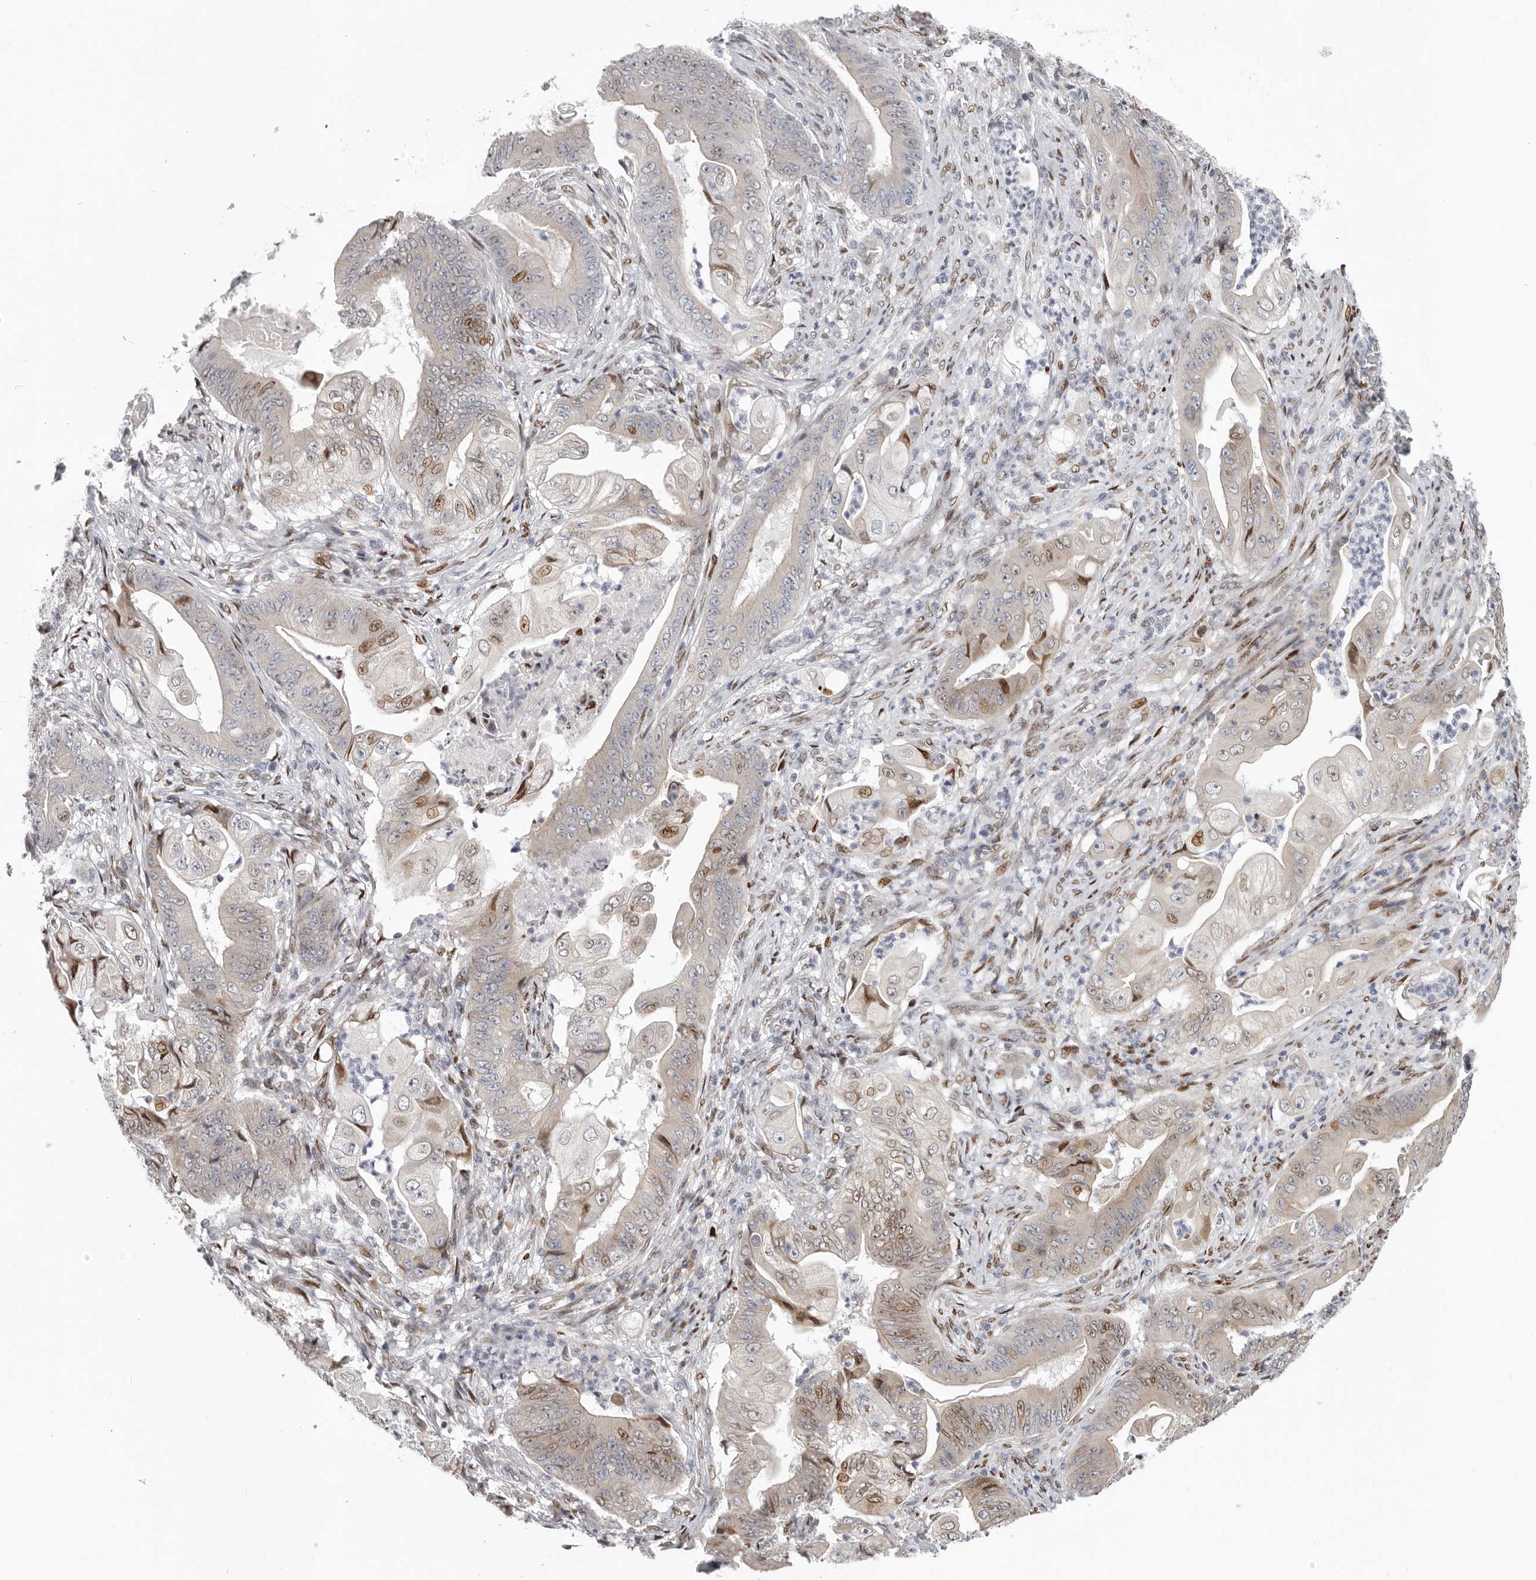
{"staining": {"intensity": "moderate", "quantity": "<25%", "location": "nuclear"}, "tissue": "stomach cancer", "cell_type": "Tumor cells", "image_type": "cancer", "snomed": [{"axis": "morphology", "description": "Adenocarcinoma, NOS"}, {"axis": "topography", "description": "Stomach"}], "caption": "Immunohistochemistry staining of adenocarcinoma (stomach), which reveals low levels of moderate nuclear expression in approximately <25% of tumor cells indicating moderate nuclear protein staining. The staining was performed using DAB (brown) for protein detection and nuclei were counterstained in hematoxylin (blue).", "gene": "SRP19", "patient": {"sex": "female", "age": 73}}